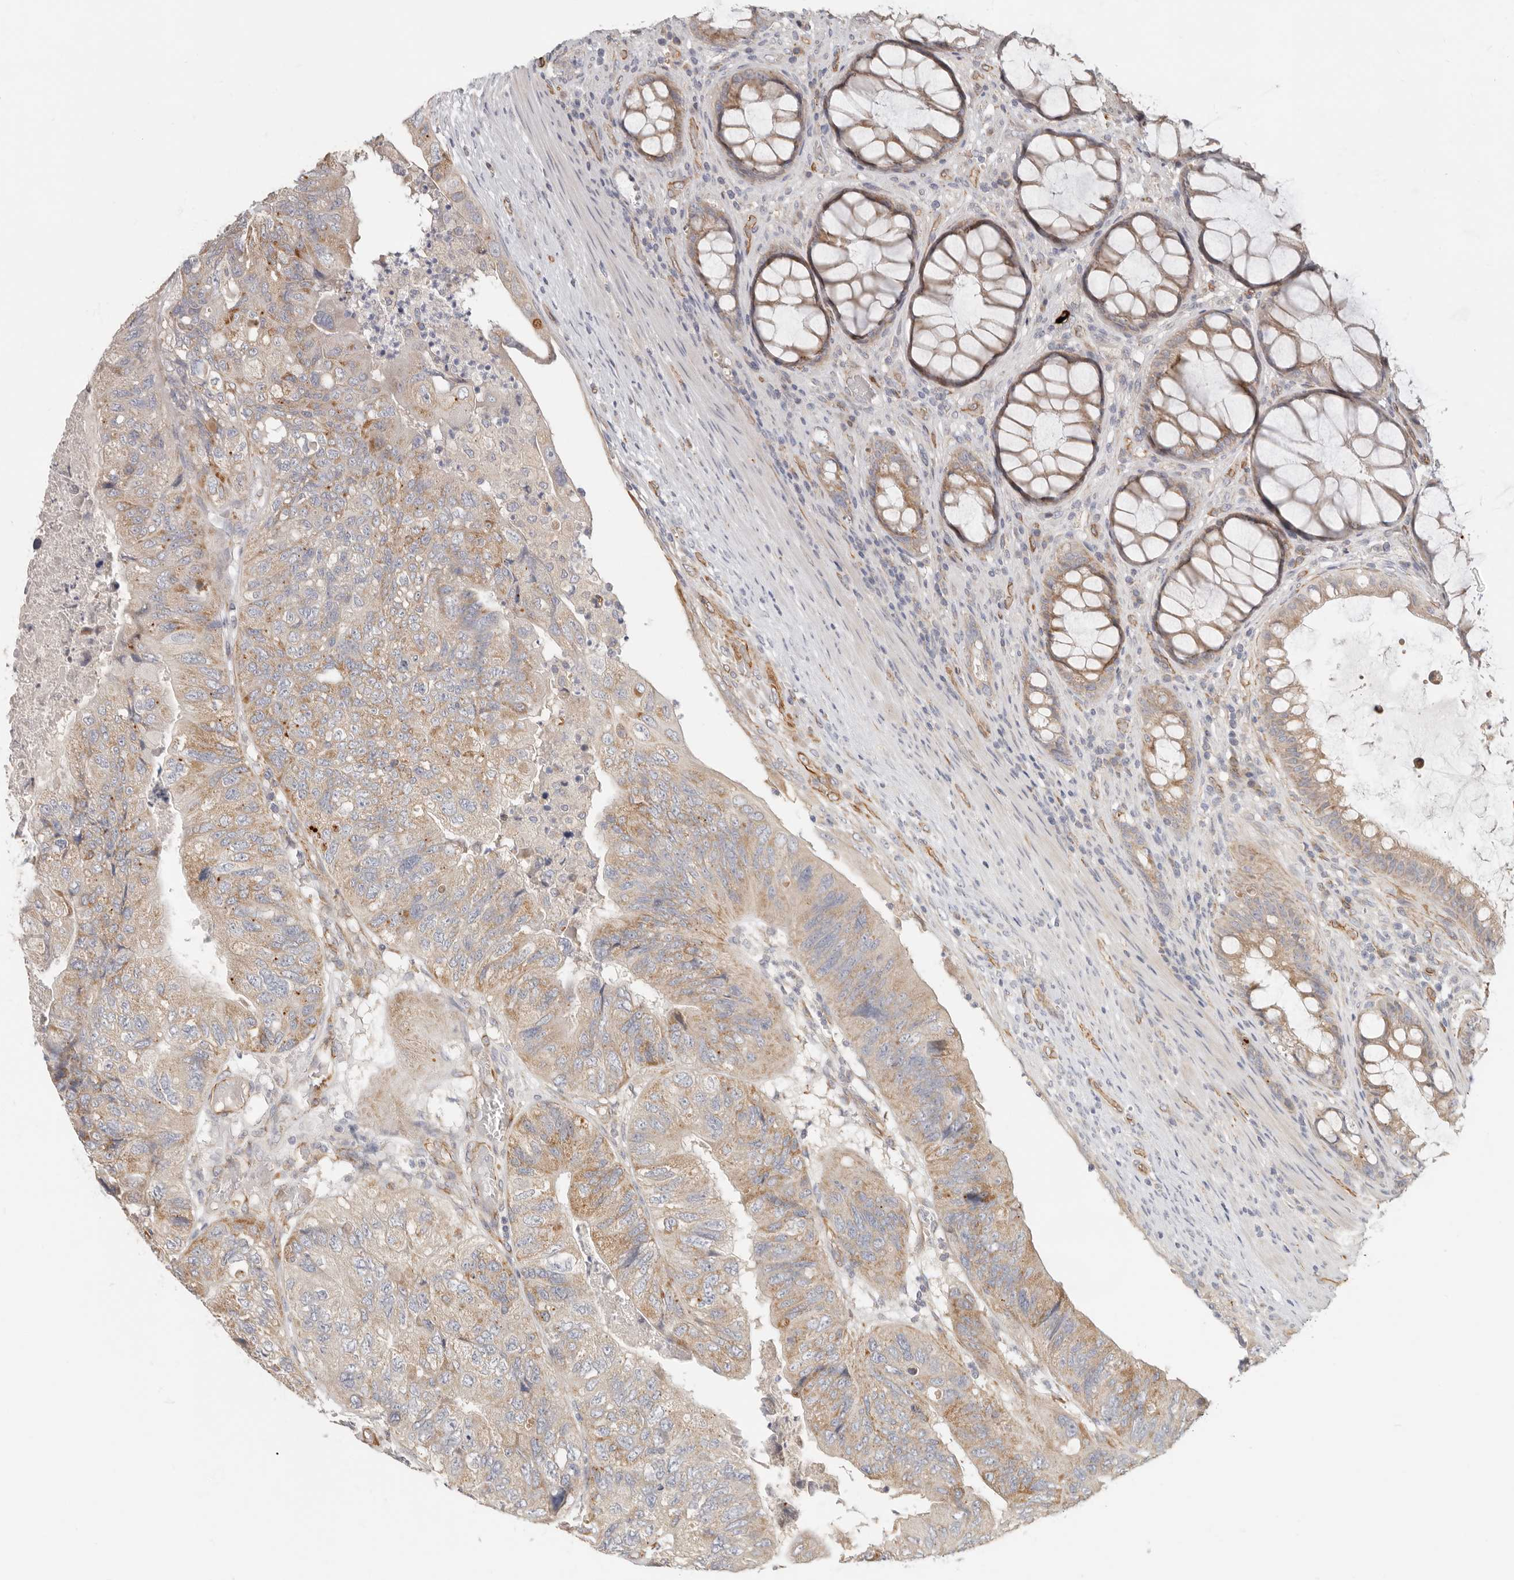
{"staining": {"intensity": "moderate", "quantity": "25%-75%", "location": "cytoplasmic/membranous"}, "tissue": "colorectal cancer", "cell_type": "Tumor cells", "image_type": "cancer", "snomed": [{"axis": "morphology", "description": "Adenocarcinoma, NOS"}, {"axis": "topography", "description": "Rectum"}], "caption": "Protein expression analysis of human colorectal cancer reveals moderate cytoplasmic/membranous positivity in approximately 25%-75% of tumor cells.", "gene": "SPRING1", "patient": {"sex": "male", "age": 63}}